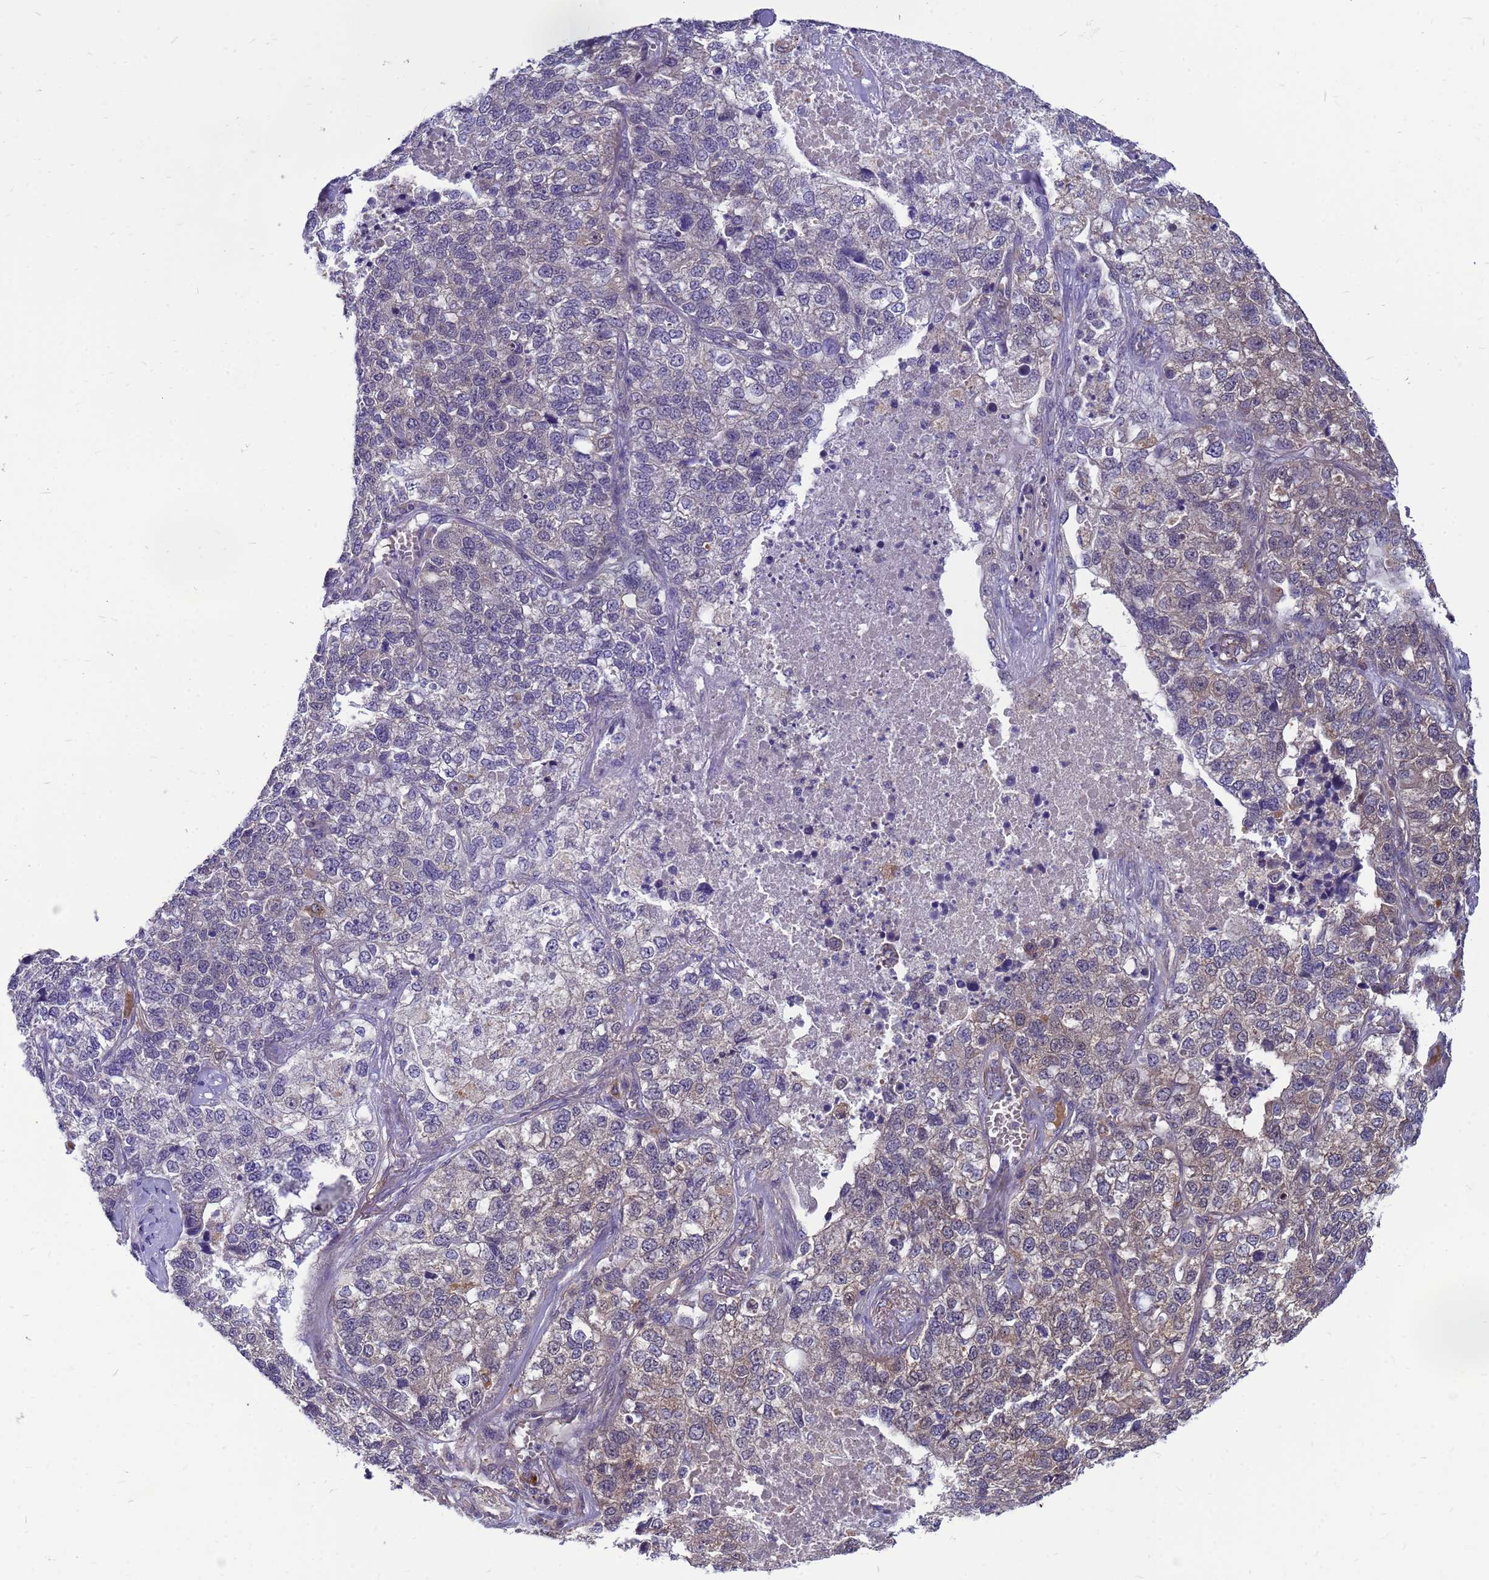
{"staining": {"intensity": "moderate", "quantity": "25%-75%", "location": "cytoplasmic/membranous"}, "tissue": "lung cancer", "cell_type": "Tumor cells", "image_type": "cancer", "snomed": [{"axis": "morphology", "description": "Adenocarcinoma, NOS"}, {"axis": "topography", "description": "Lung"}], "caption": "Human adenocarcinoma (lung) stained with a protein marker exhibits moderate staining in tumor cells.", "gene": "ENOPH1", "patient": {"sex": "male", "age": 49}}